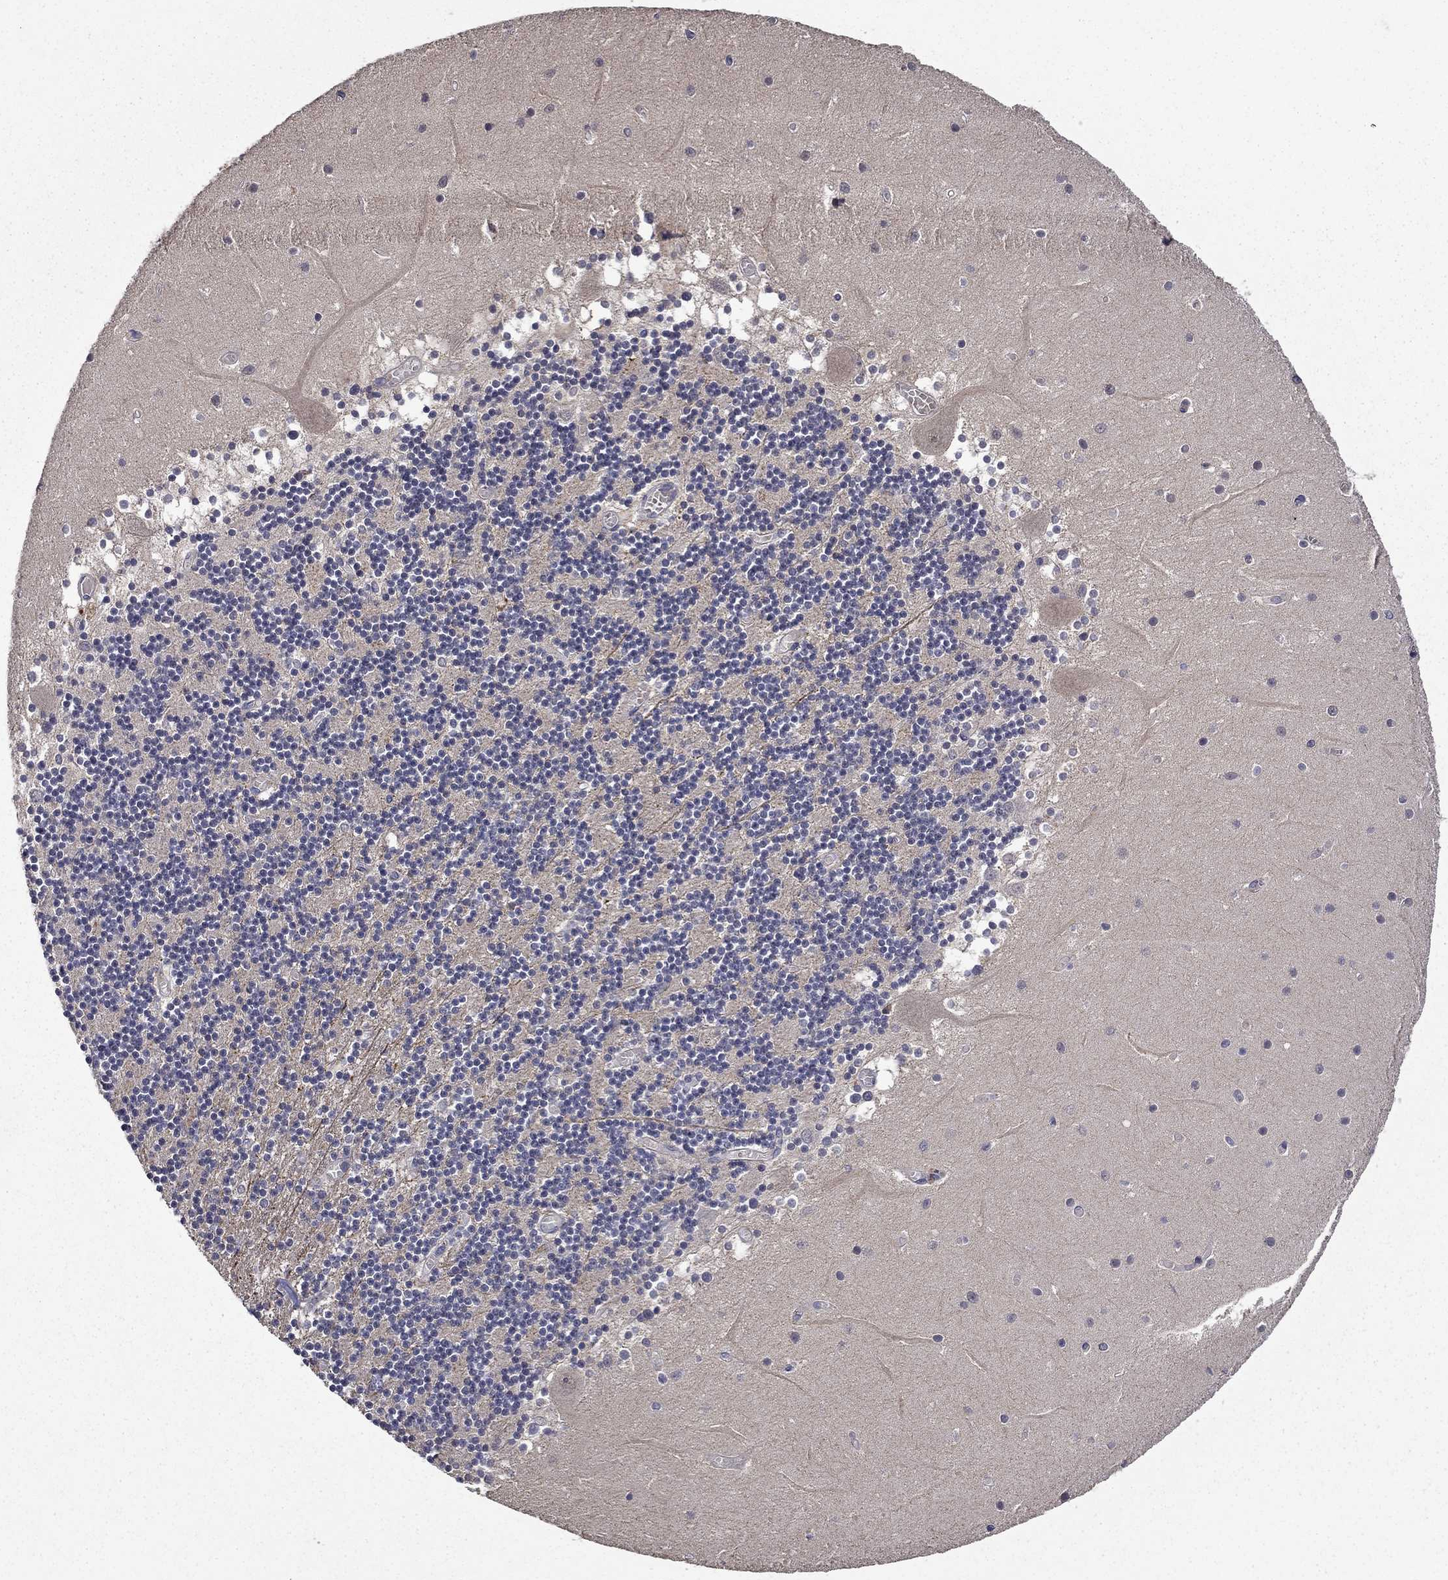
{"staining": {"intensity": "negative", "quantity": "none", "location": "none"}, "tissue": "cerebellum", "cell_type": "Cells in granular layer", "image_type": "normal", "snomed": [{"axis": "morphology", "description": "Normal tissue, NOS"}, {"axis": "topography", "description": "Cerebellum"}], "caption": "This image is of normal cerebellum stained with IHC to label a protein in brown with the nuclei are counter-stained blue. There is no positivity in cells in granular layer.", "gene": "SATB1", "patient": {"sex": "female", "age": 28}}